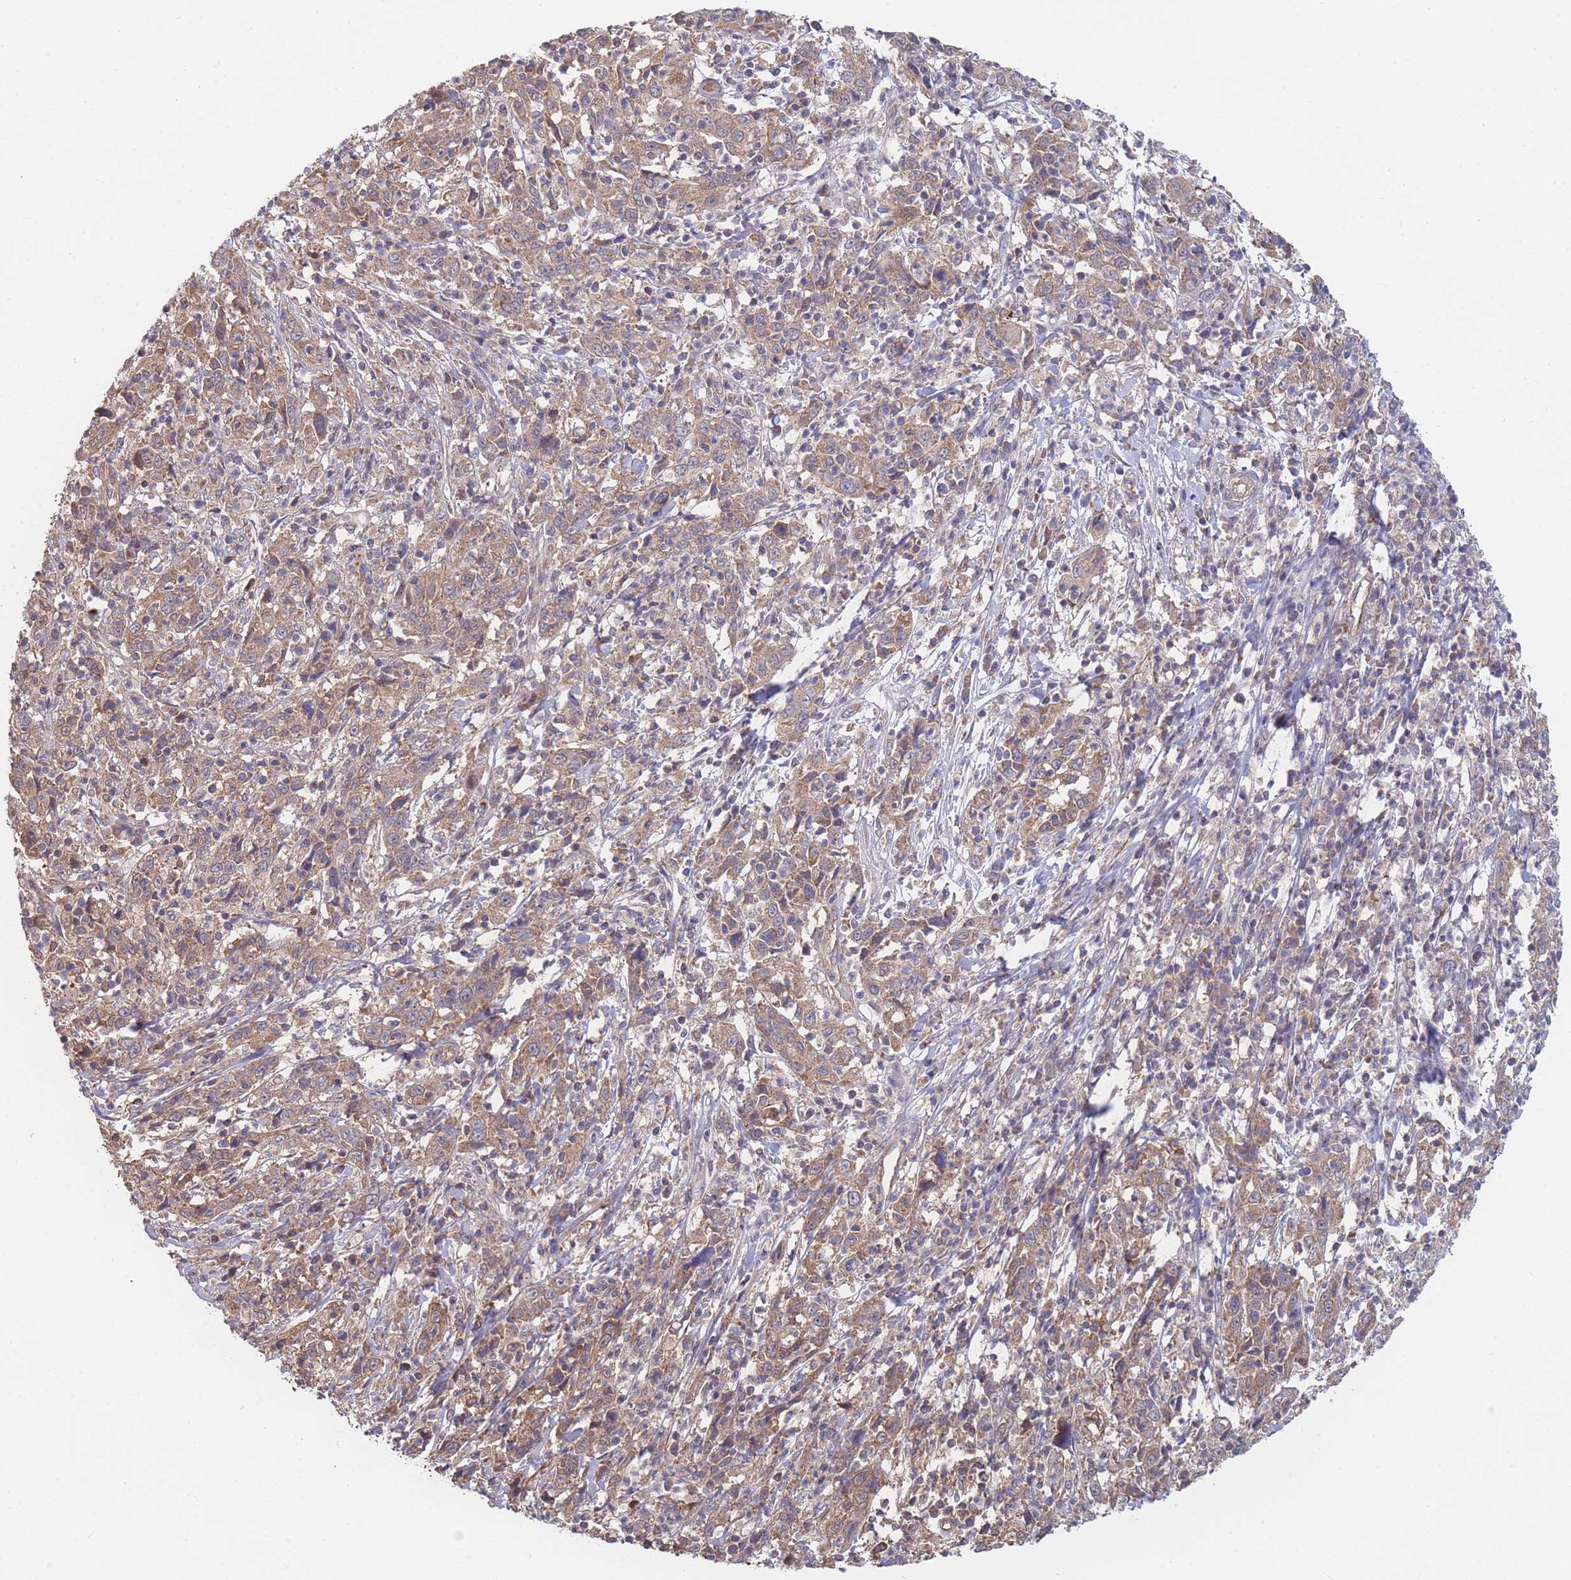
{"staining": {"intensity": "moderate", "quantity": ">75%", "location": "cytoplasmic/membranous"}, "tissue": "cervical cancer", "cell_type": "Tumor cells", "image_type": "cancer", "snomed": [{"axis": "morphology", "description": "Squamous cell carcinoma, NOS"}, {"axis": "topography", "description": "Cervix"}], "caption": "Cervical cancer stained with IHC demonstrates moderate cytoplasmic/membranous staining in about >75% of tumor cells.", "gene": "MRPS18B", "patient": {"sex": "female", "age": 46}}